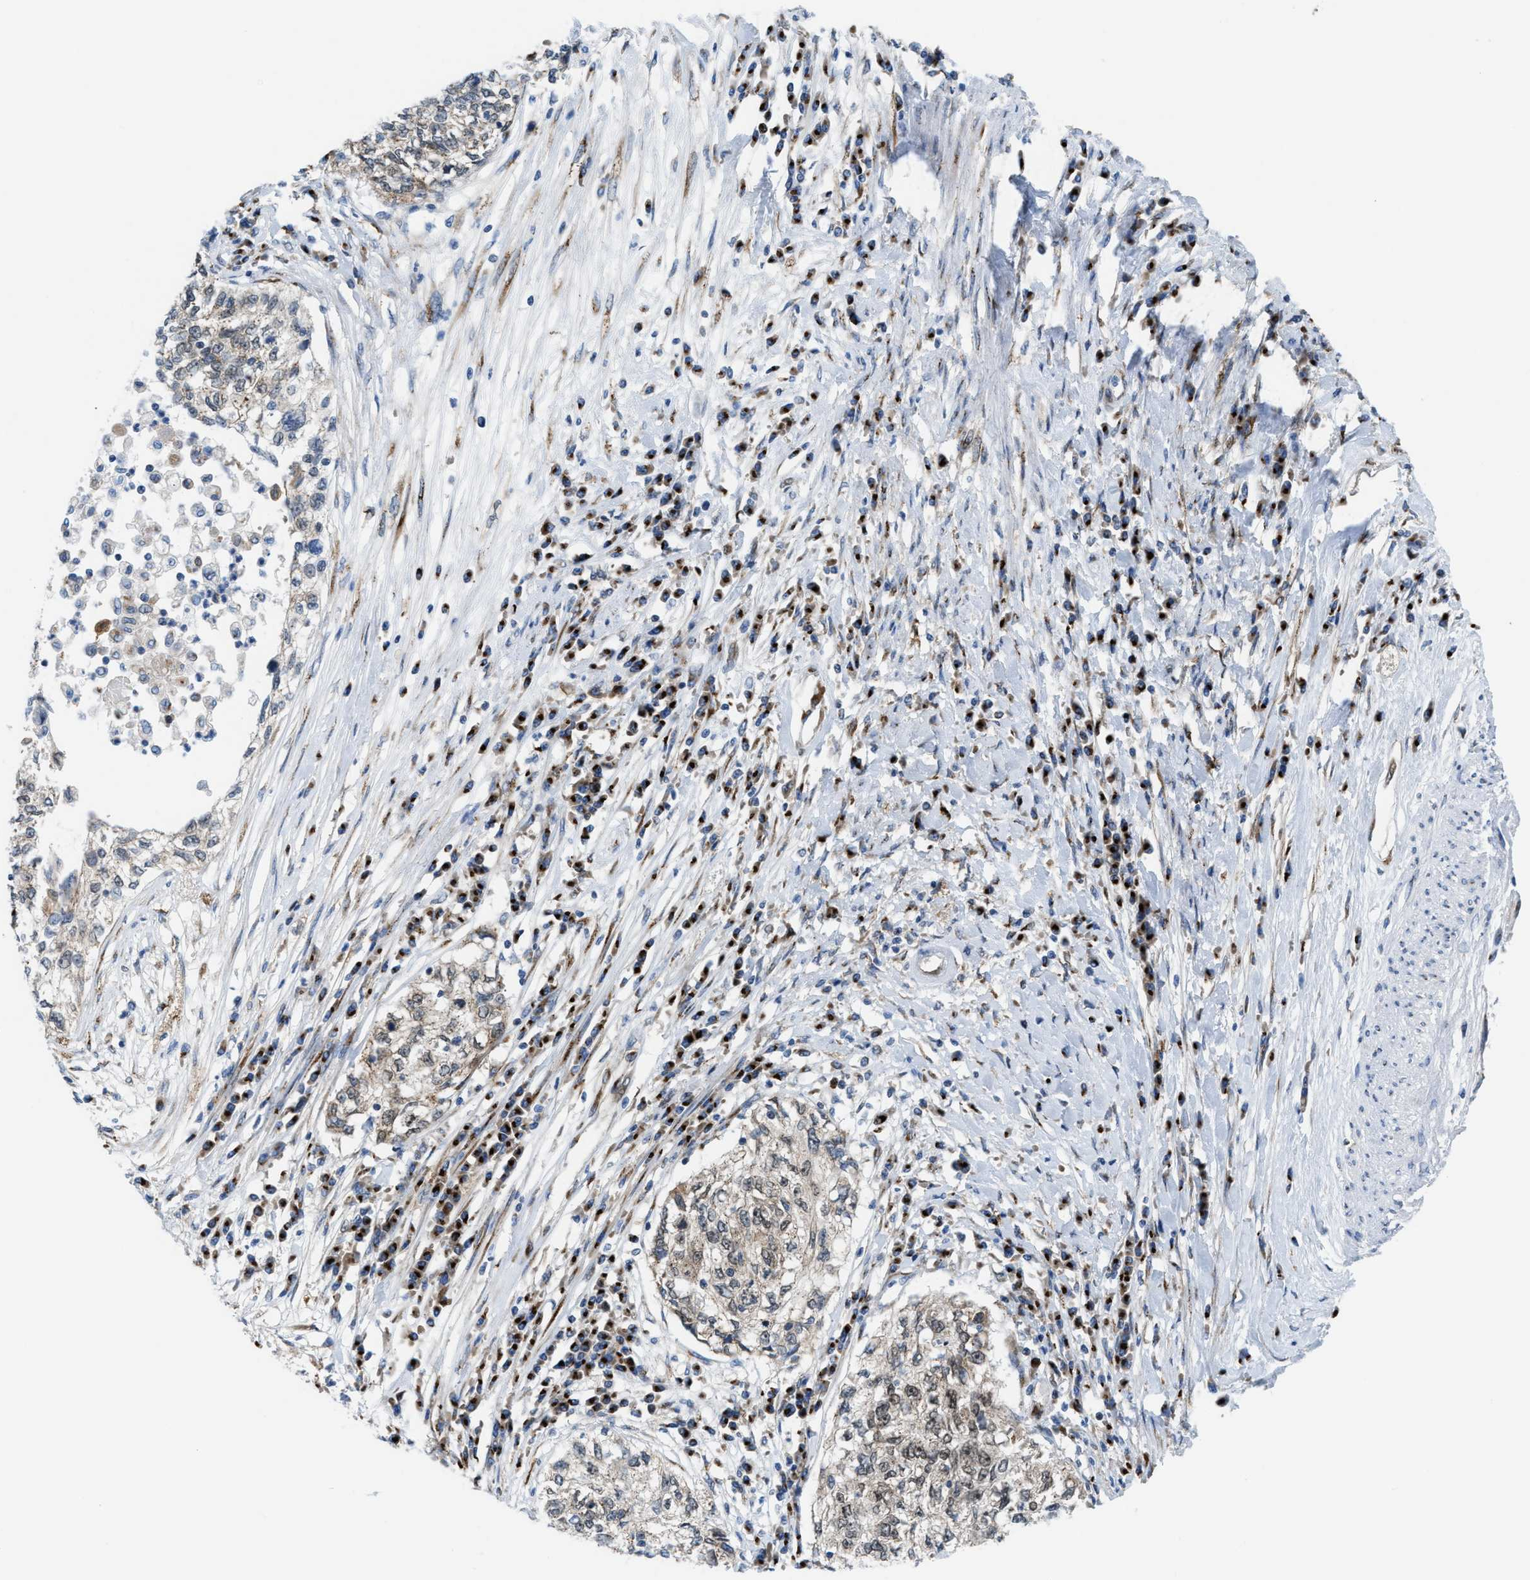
{"staining": {"intensity": "weak", "quantity": "<25%", "location": "cytoplasmic/membranous"}, "tissue": "cervical cancer", "cell_type": "Tumor cells", "image_type": "cancer", "snomed": [{"axis": "morphology", "description": "Squamous cell carcinoma, NOS"}, {"axis": "topography", "description": "Cervix"}], "caption": "Immunohistochemistry (IHC) of human cervical squamous cell carcinoma exhibits no positivity in tumor cells.", "gene": "SLC38A10", "patient": {"sex": "female", "age": 57}}